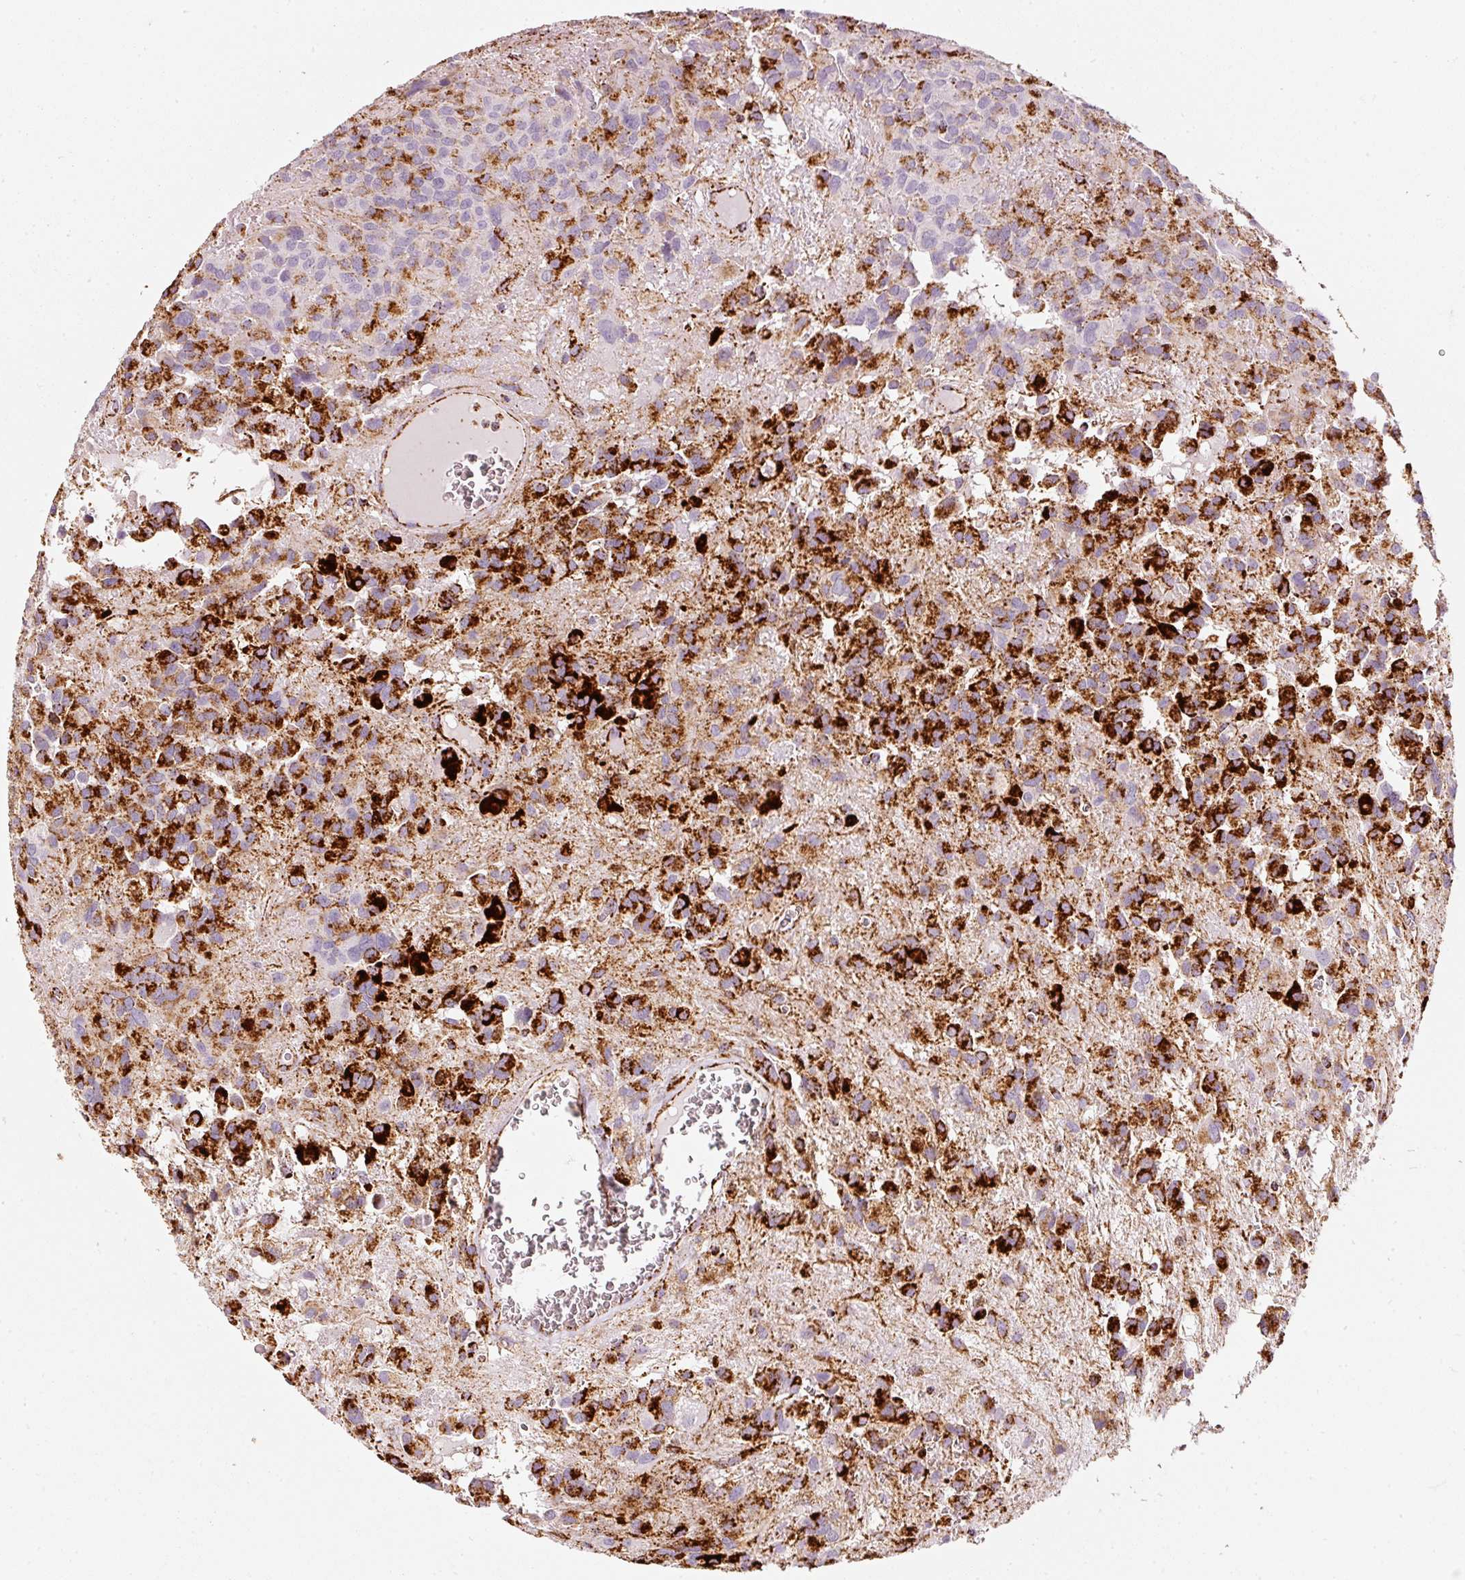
{"staining": {"intensity": "strong", "quantity": "25%-75%", "location": "cytoplasmic/membranous"}, "tissue": "glioma", "cell_type": "Tumor cells", "image_type": "cancer", "snomed": [{"axis": "morphology", "description": "Glioma, malignant, Low grade"}, {"axis": "topography", "description": "Brain"}], "caption": "An IHC histopathology image of neoplastic tissue is shown. Protein staining in brown highlights strong cytoplasmic/membranous positivity in malignant glioma (low-grade) within tumor cells.", "gene": "MT-CO2", "patient": {"sex": "male", "age": 56}}